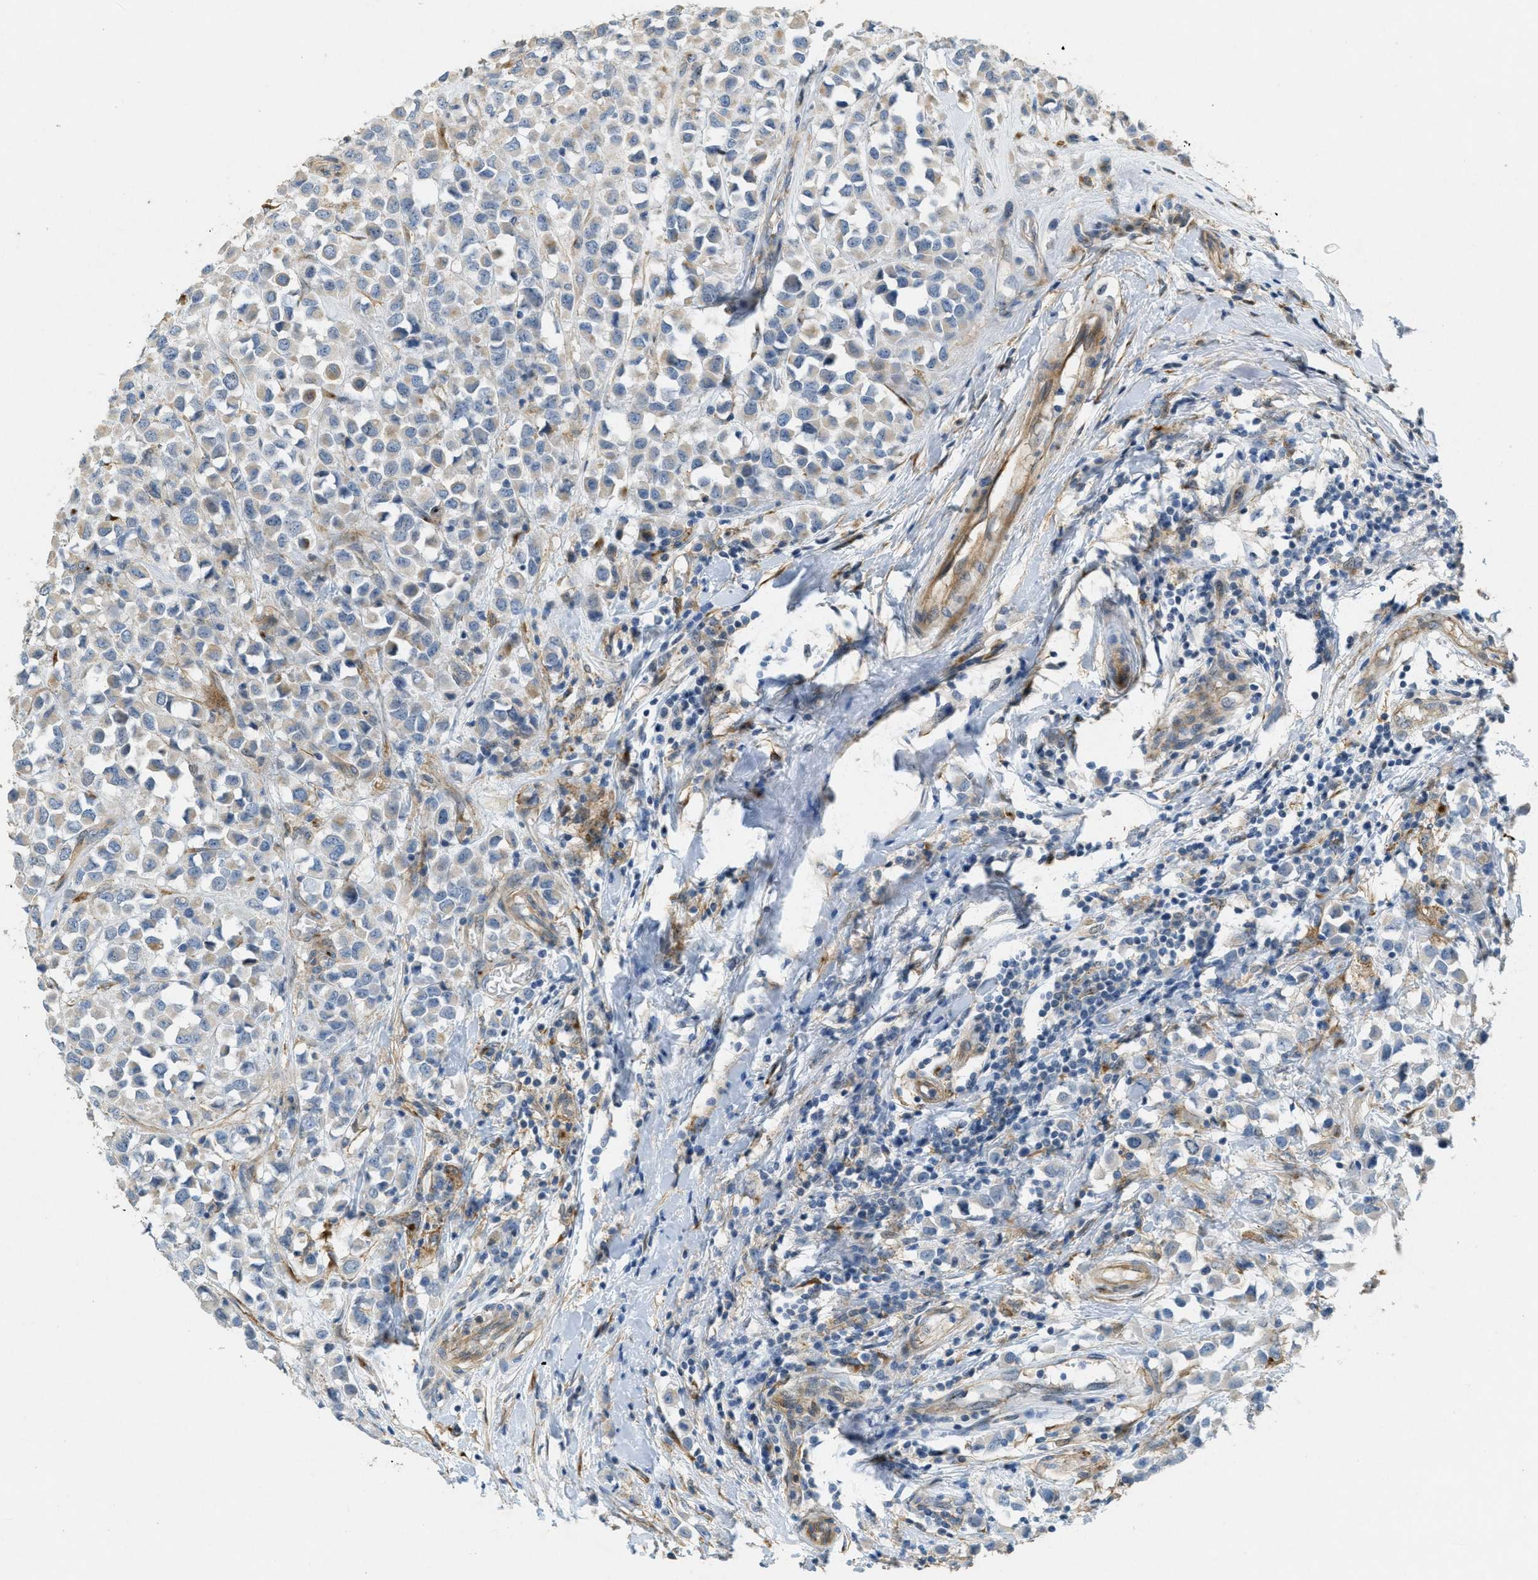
{"staining": {"intensity": "weak", "quantity": "25%-75%", "location": "cytoplasmic/membranous"}, "tissue": "breast cancer", "cell_type": "Tumor cells", "image_type": "cancer", "snomed": [{"axis": "morphology", "description": "Duct carcinoma"}, {"axis": "topography", "description": "Breast"}], "caption": "Protein staining of infiltrating ductal carcinoma (breast) tissue exhibits weak cytoplasmic/membranous positivity in approximately 25%-75% of tumor cells.", "gene": "ADCY5", "patient": {"sex": "female", "age": 61}}